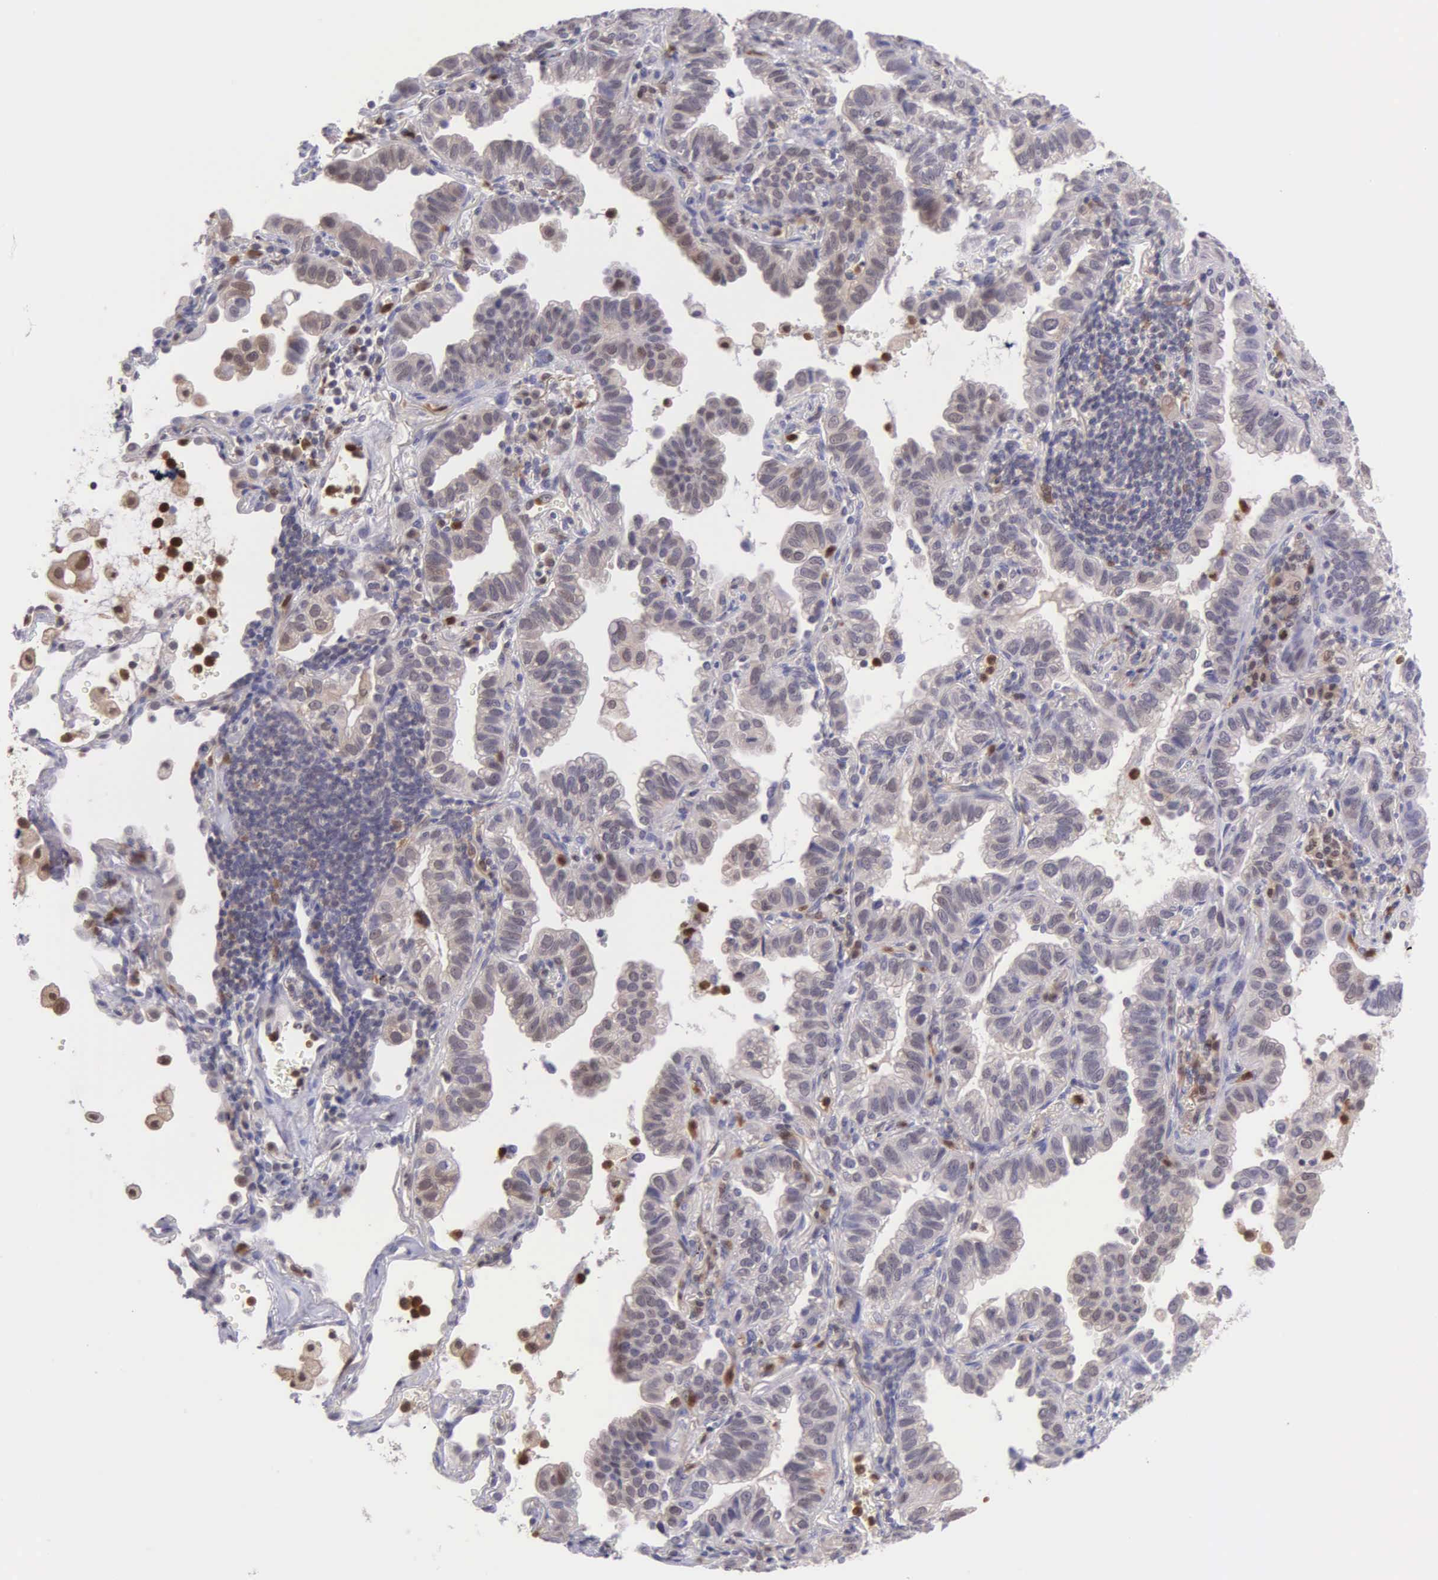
{"staining": {"intensity": "negative", "quantity": "none", "location": "none"}, "tissue": "lung cancer", "cell_type": "Tumor cells", "image_type": "cancer", "snomed": [{"axis": "morphology", "description": "Adenocarcinoma, NOS"}, {"axis": "topography", "description": "Lung"}], "caption": "This is a micrograph of immunohistochemistry (IHC) staining of lung adenocarcinoma, which shows no expression in tumor cells.", "gene": "BID", "patient": {"sex": "female", "age": 50}}